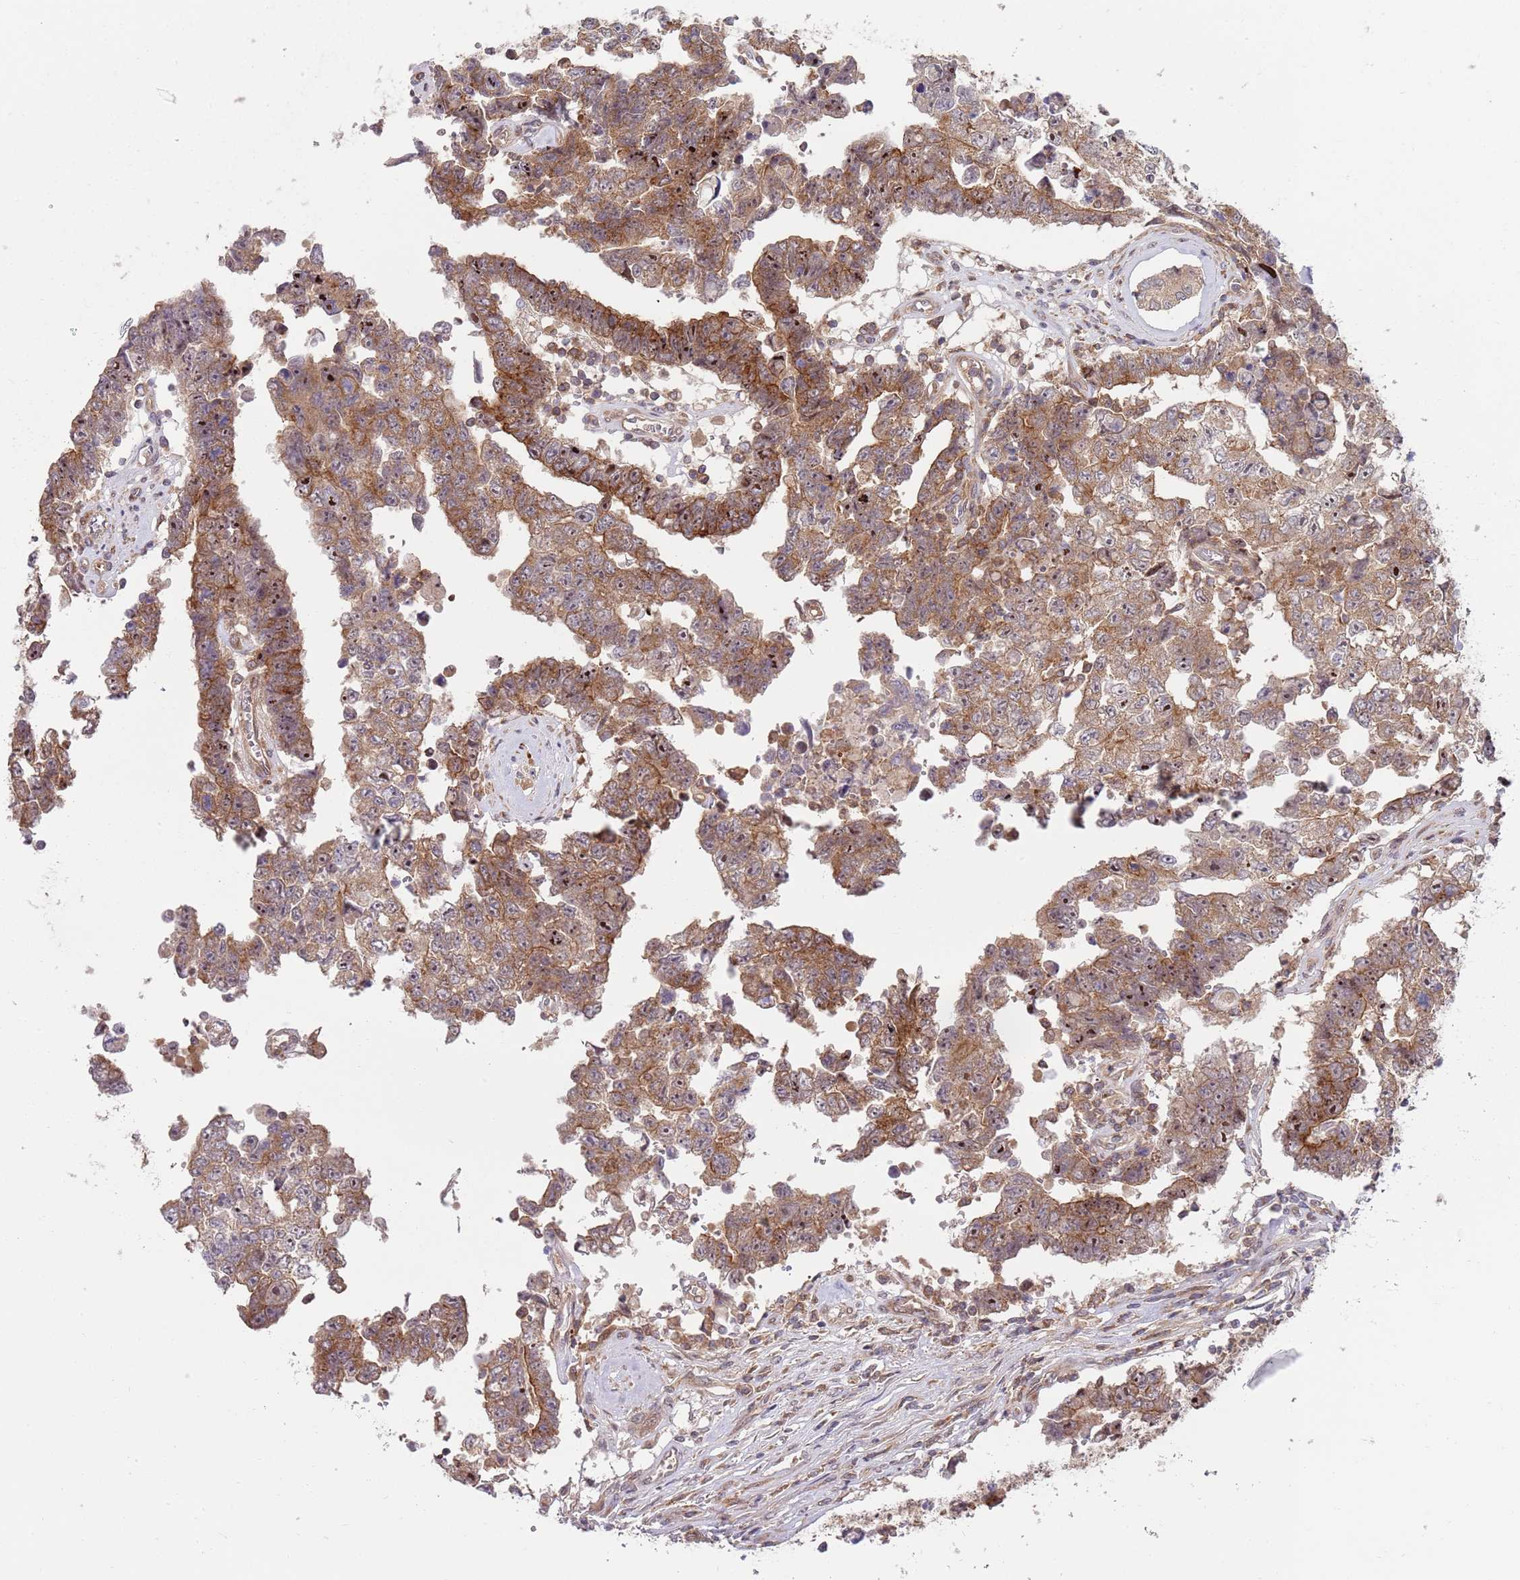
{"staining": {"intensity": "moderate", "quantity": ">75%", "location": "cytoplasmic/membranous"}, "tissue": "testis cancer", "cell_type": "Tumor cells", "image_type": "cancer", "snomed": [{"axis": "morphology", "description": "Normal tissue, NOS"}, {"axis": "morphology", "description": "Carcinoma, Embryonal, NOS"}, {"axis": "topography", "description": "Testis"}, {"axis": "topography", "description": "Epididymis"}], "caption": "A histopathology image showing moderate cytoplasmic/membranous staining in about >75% of tumor cells in testis cancer, as visualized by brown immunohistochemical staining.", "gene": "GGA1", "patient": {"sex": "male", "age": 25}}